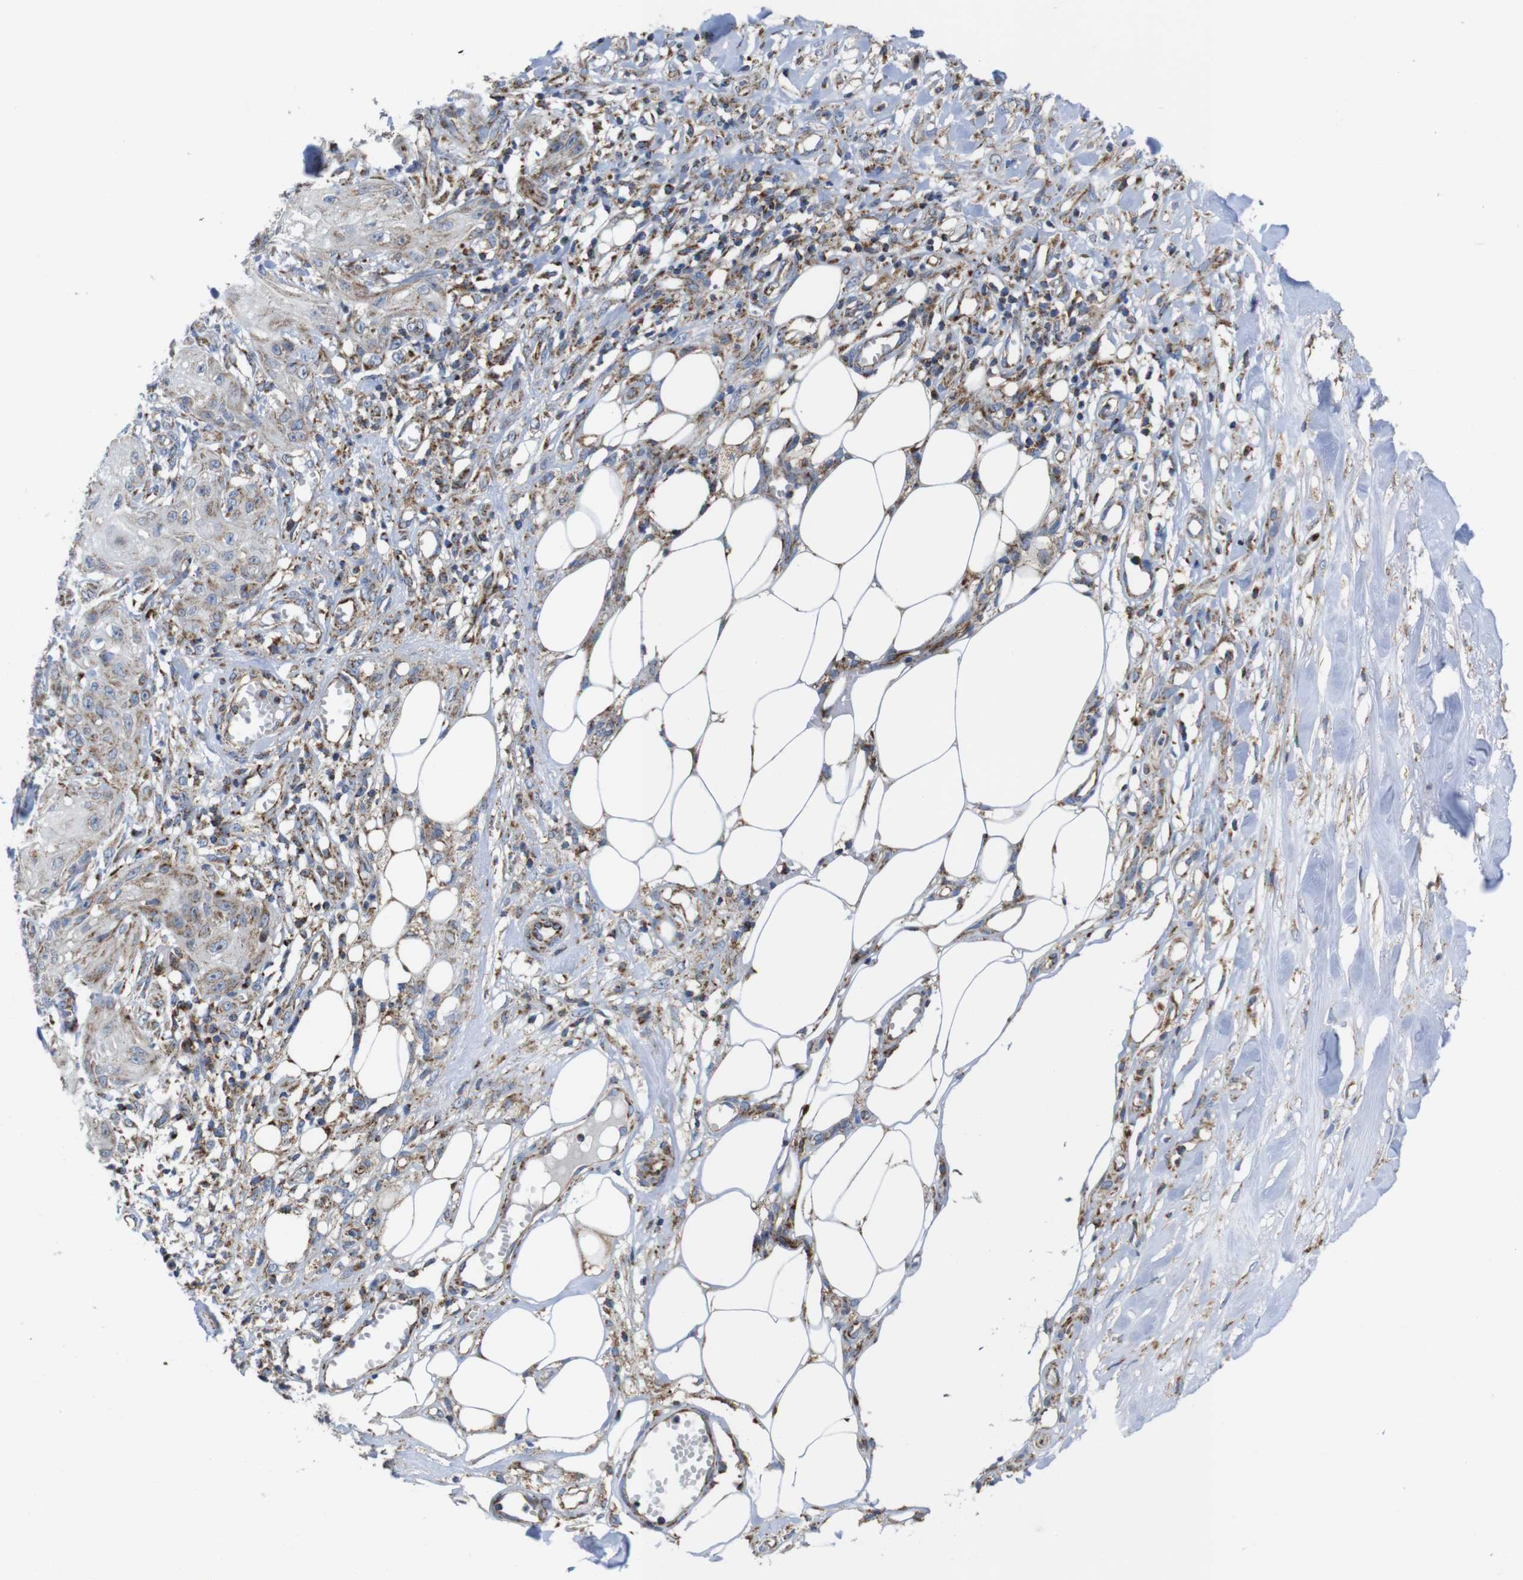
{"staining": {"intensity": "moderate", "quantity": "<25%", "location": "cytoplasmic/membranous"}, "tissue": "skin cancer", "cell_type": "Tumor cells", "image_type": "cancer", "snomed": [{"axis": "morphology", "description": "Squamous cell carcinoma, NOS"}, {"axis": "topography", "description": "Skin"}], "caption": "An IHC micrograph of tumor tissue is shown. Protein staining in brown labels moderate cytoplasmic/membranous positivity in skin squamous cell carcinoma within tumor cells.", "gene": "TMEM192", "patient": {"sex": "male", "age": 74}}